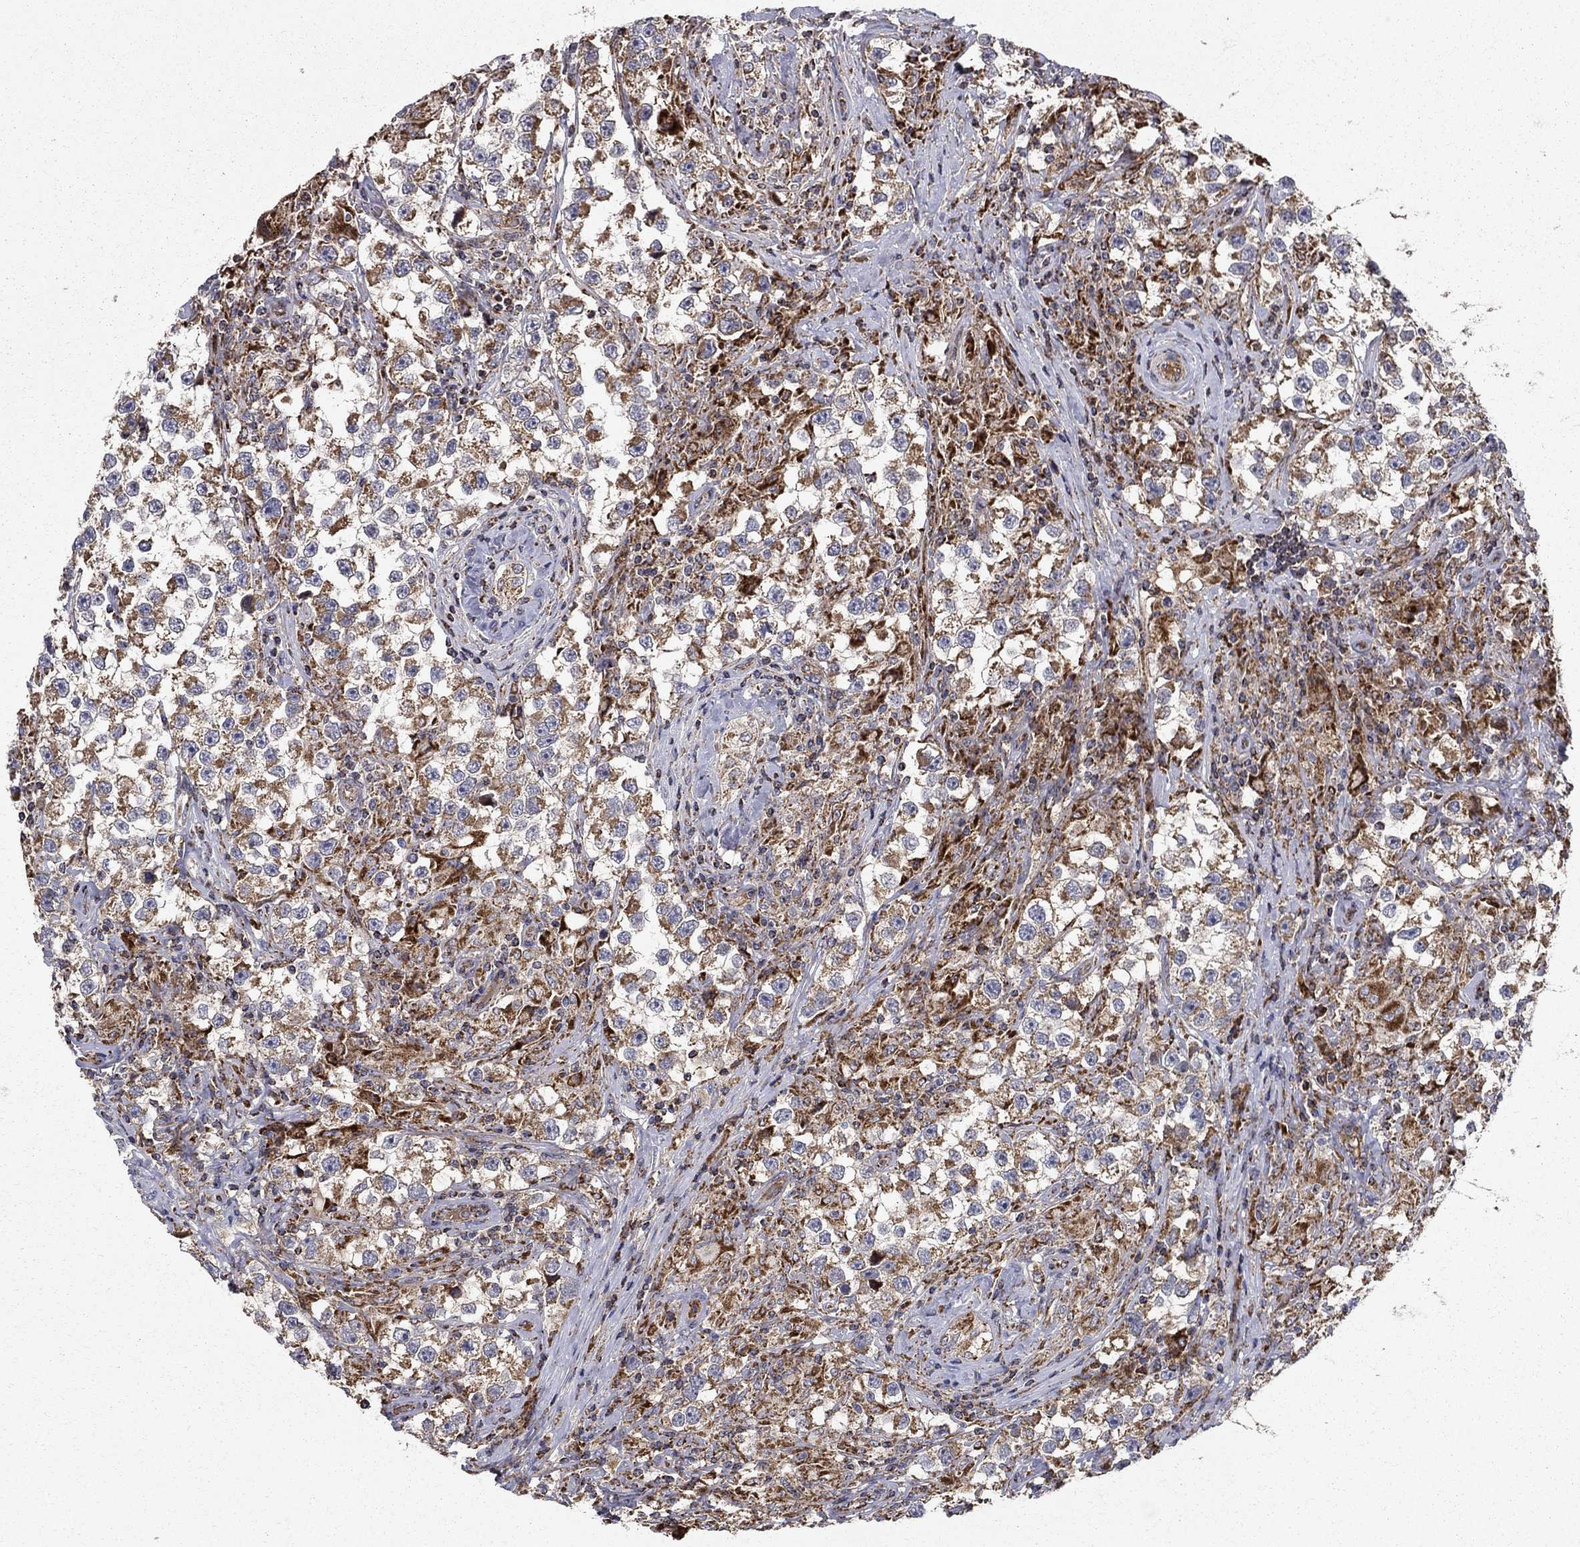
{"staining": {"intensity": "moderate", "quantity": "25%-75%", "location": "cytoplasmic/membranous"}, "tissue": "testis cancer", "cell_type": "Tumor cells", "image_type": "cancer", "snomed": [{"axis": "morphology", "description": "Seminoma, NOS"}, {"axis": "topography", "description": "Testis"}], "caption": "Testis seminoma was stained to show a protein in brown. There is medium levels of moderate cytoplasmic/membranous positivity in about 25%-75% of tumor cells. The protein is stained brown, and the nuclei are stained in blue (DAB IHC with brightfield microscopy, high magnification).", "gene": "NDUFS8", "patient": {"sex": "male", "age": 46}}